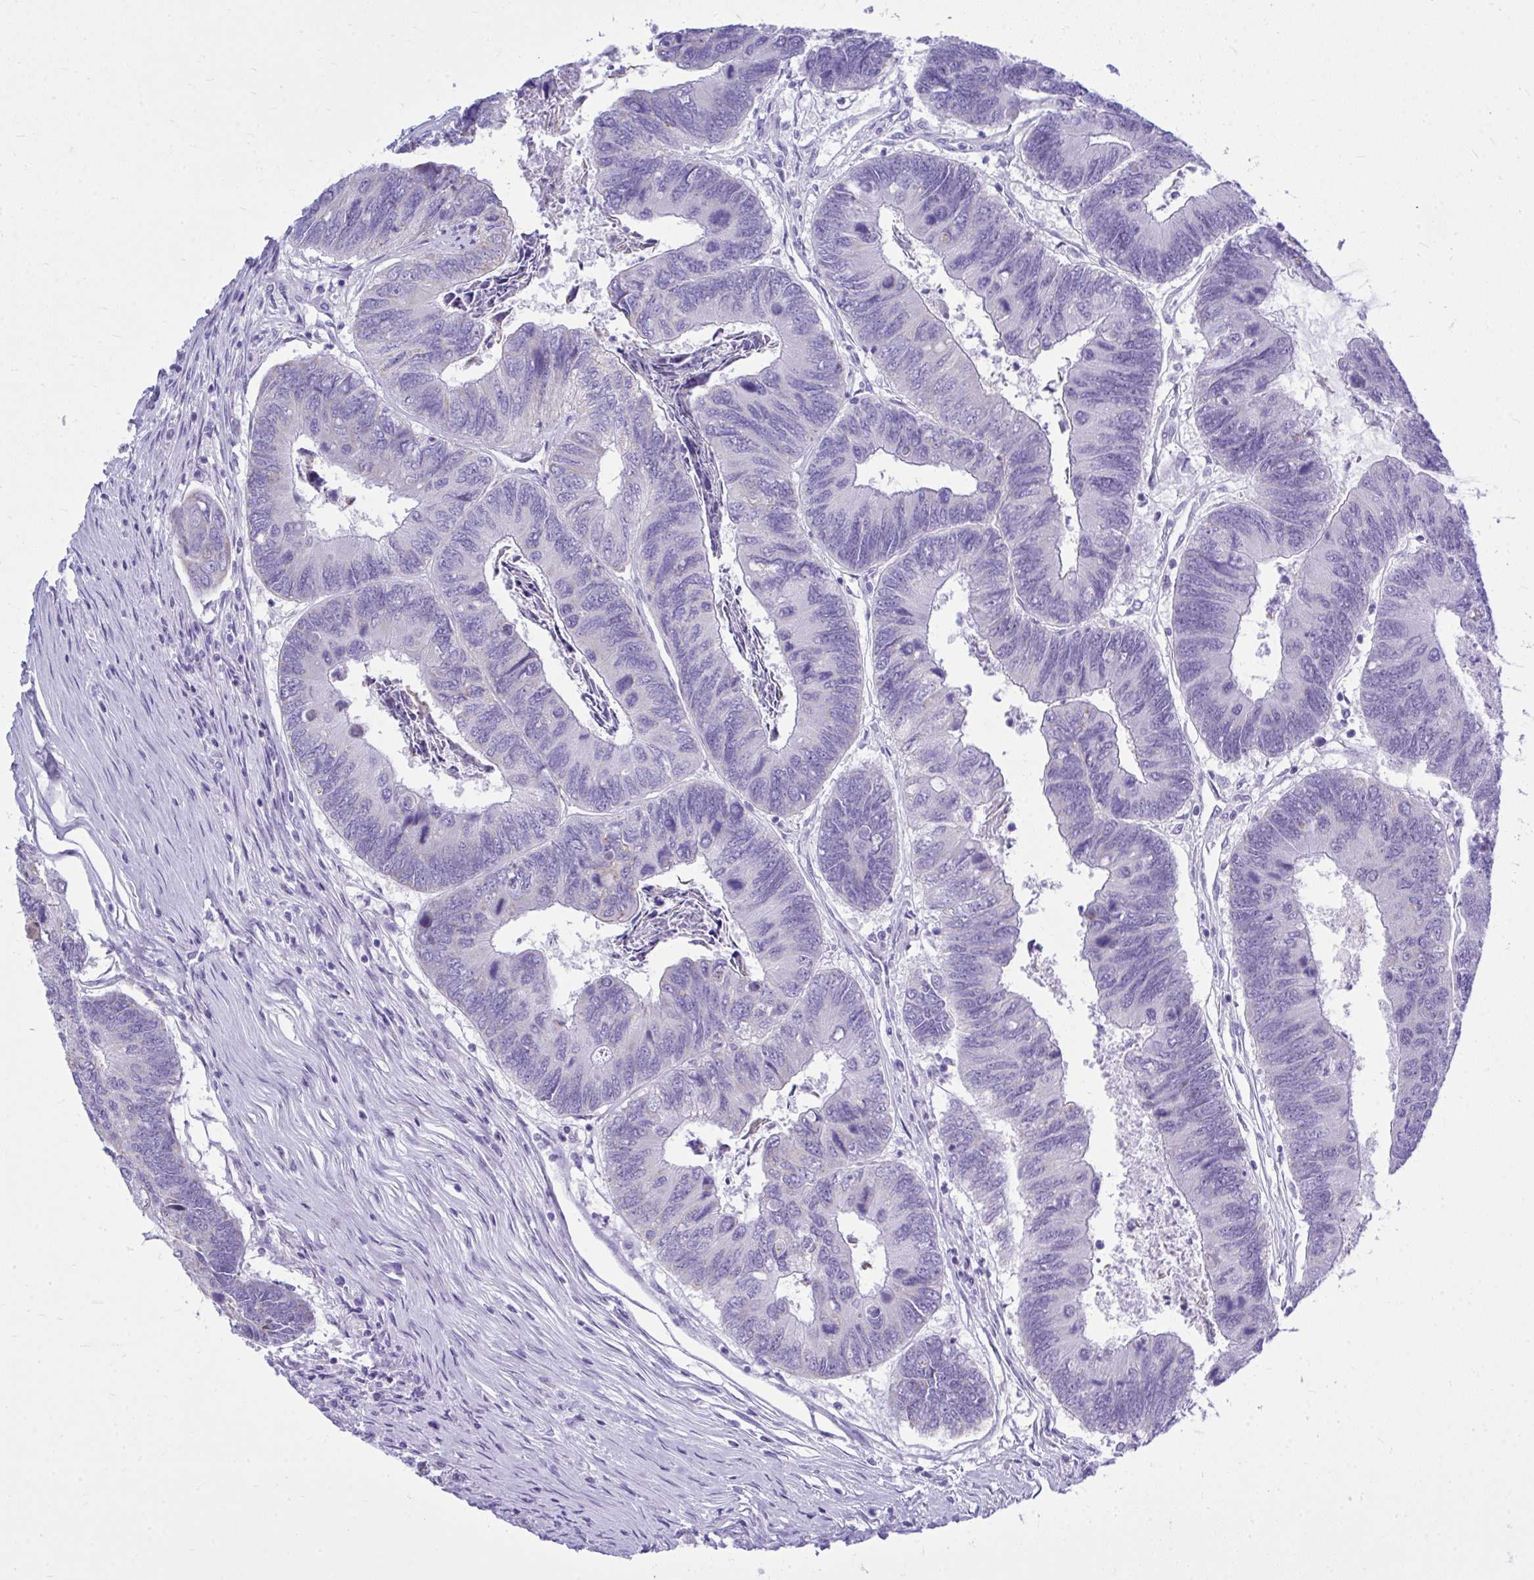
{"staining": {"intensity": "negative", "quantity": "none", "location": "none"}, "tissue": "colorectal cancer", "cell_type": "Tumor cells", "image_type": "cancer", "snomed": [{"axis": "morphology", "description": "Adenocarcinoma, NOS"}, {"axis": "topography", "description": "Colon"}], "caption": "A photomicrograph of colorectal adenocarcinoma stained for a protein exhibits no brown staining in tumor cells.", "gene": "RALYL", "patient": {"sex": "female", "age": 67}}